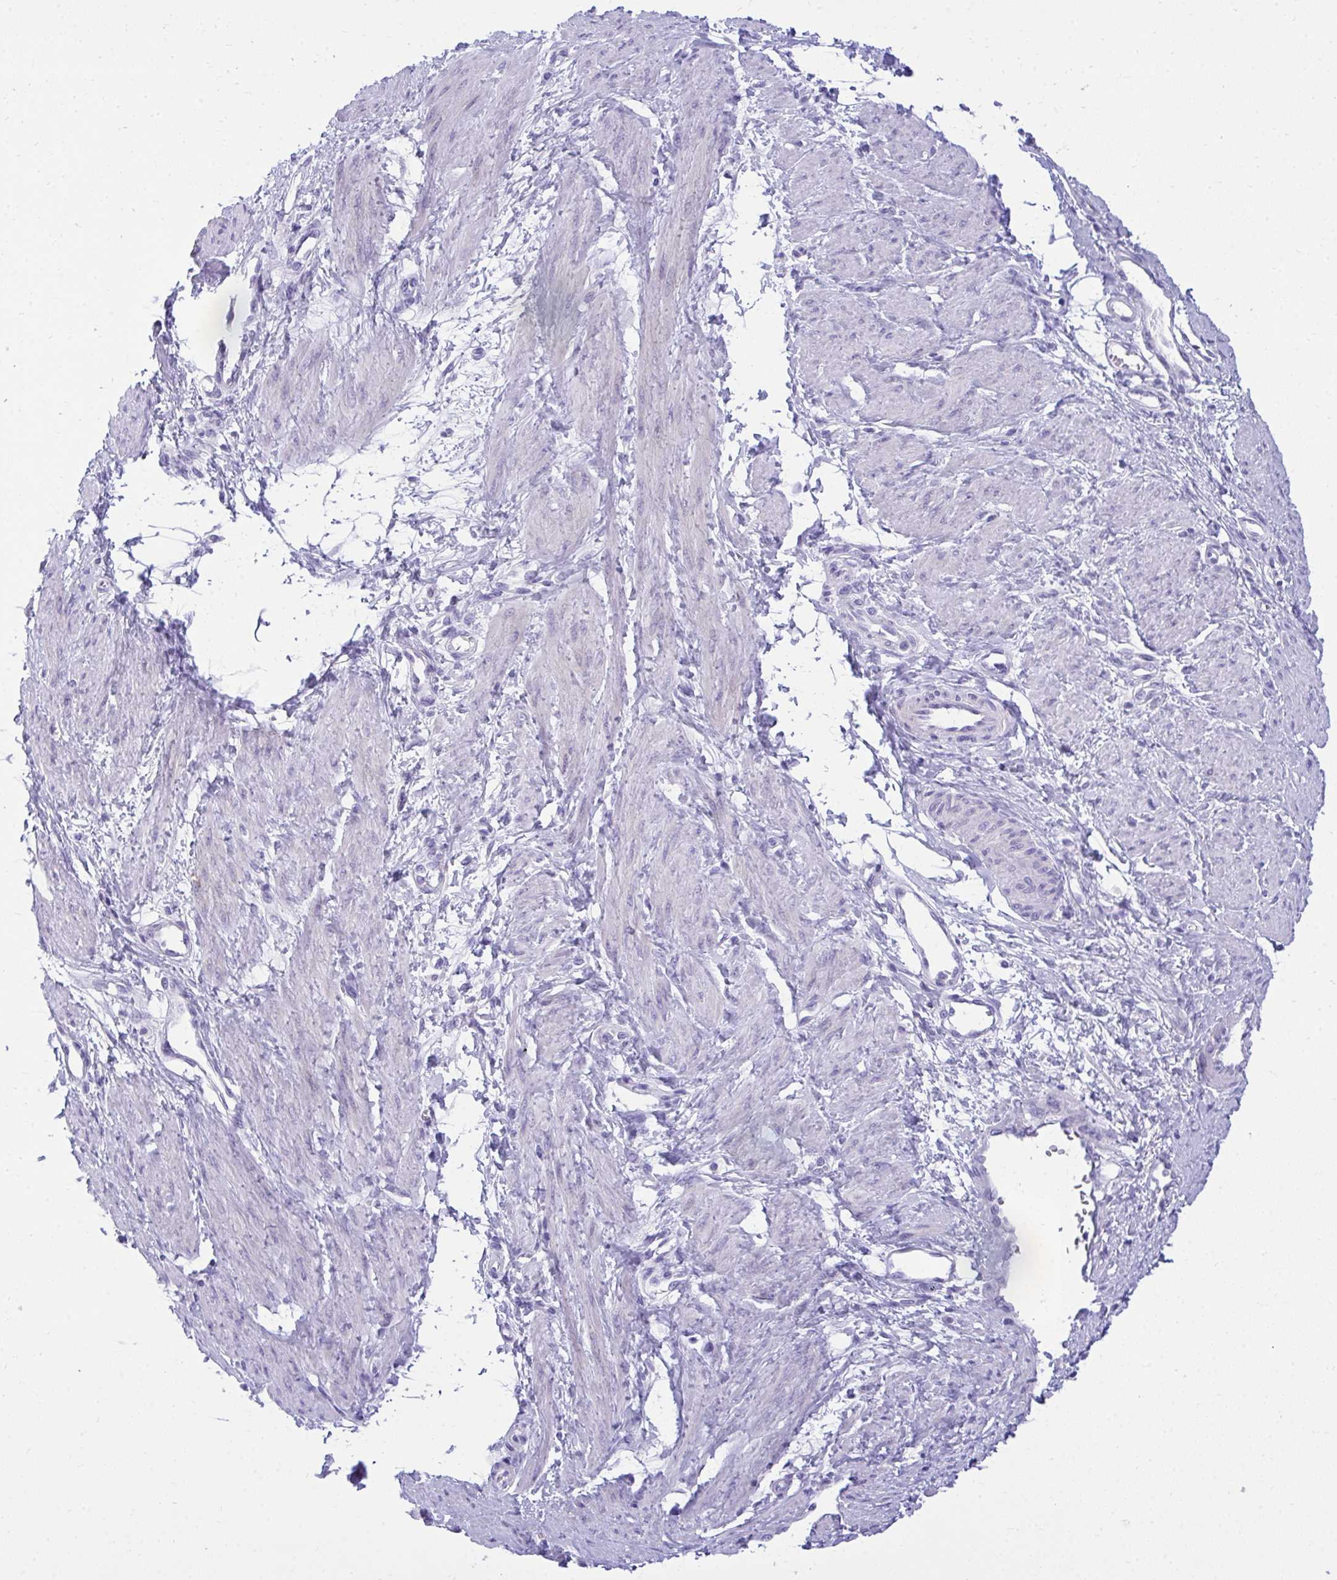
{"staining": {"intensity": "negative", "quantity": "none", "location": "none"}, "tissue": "smooth muscle", "cell_type": "Smooth muscle cells", "image_type": "normal", "snomed": [{"axis": "morphology", "description": "Normal tissue, NOS"}, {"axis": "topography", "description": "Smooth muscle"}, {"axis": "topography", "description": "Uterus"}], "caption": "High power microscopy image of an IHC photomicrograph of unremarkable smooth muscle, revealing no significant expression in smooth muscle cells. (DAB (3,3'-diaminobenzidine) IHC with hematoxylin counter stain).", "gene": "AIG1", "patient": {"sex": "female", "age": 39}}